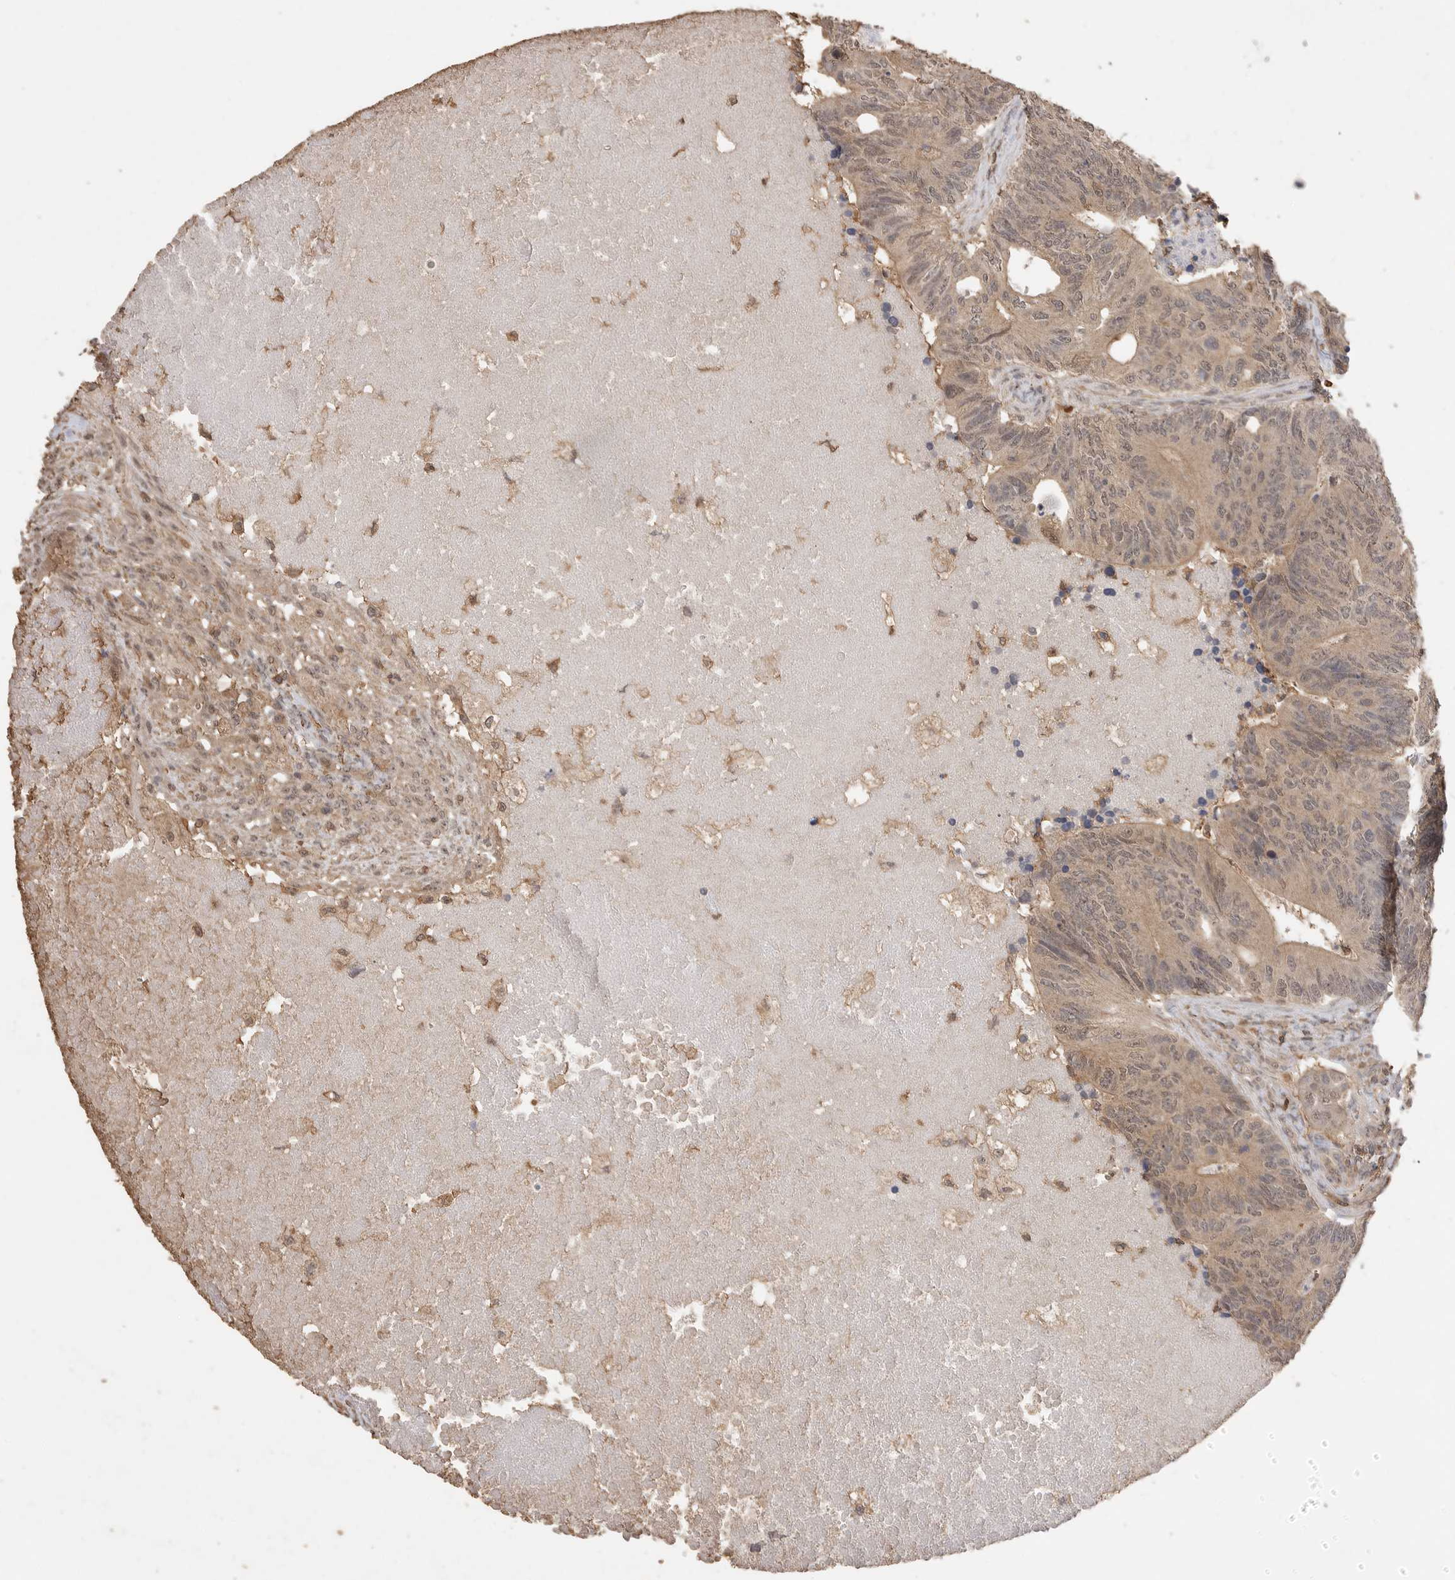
{"staining": {"intensity": "weak", "quantity": ">75%", "location": "cytoplasmic/membranous,nuclear"}, "tissue": "colorectal cancer", "cell_type": "Tumor cells", "image_type": "cancer", "snomed": [{"axis": "morphology", "description": "Adenocarcinoma, NOS"}, {"axis": "topography", "description": "Colon"}], "caption": "IHC image of human colorectal cancer (adenocarcinoma) stained for a protein (brown), which reveals low levels of weak cytoplasmic/membranous and nuclear positivity in approximately >75% of tumor cells.", "gene": "MAP2K1", "patient": {"sex": "female", "age": 67}}